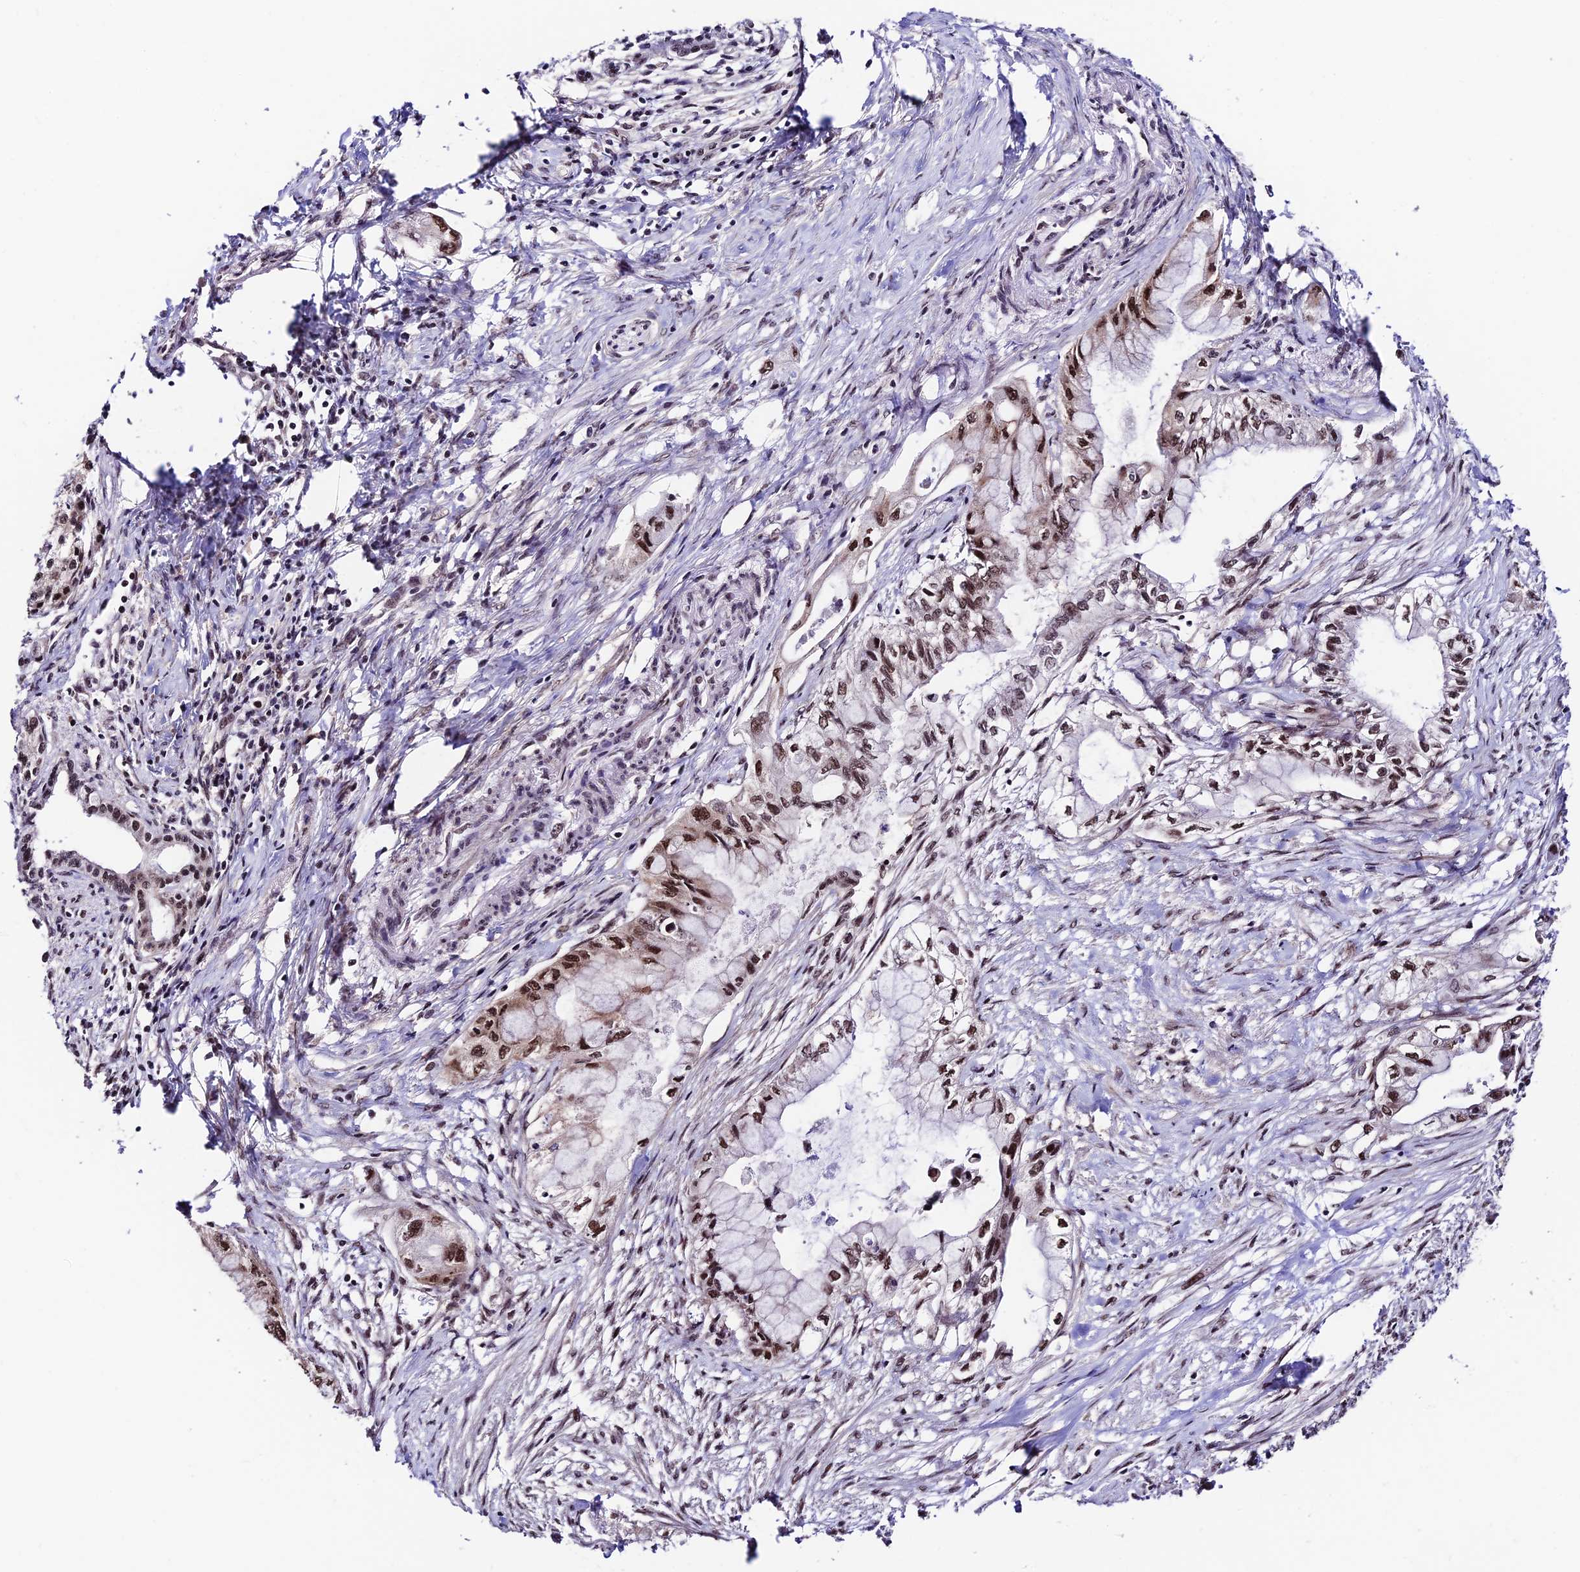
{"staining": {"intensity": "strong", "quantity": ">75%", "location": "nuclear"}, "tissue": "pancreatic cancer", "cell_type": "Tumor cells", "image_type": "cancer", "snomed": [{"axis": "morphology", "description": "Adenocarcinoma, NOS"}, {"axis": "topography", "description": "Pancreas"}], "caption": "An image of human pancreatic cancer stained for a protein demonstrates strong nuclear brown staining in tumor cells.", "gene": "RBM42", "patient": {"sex": "male", "age": 48}}